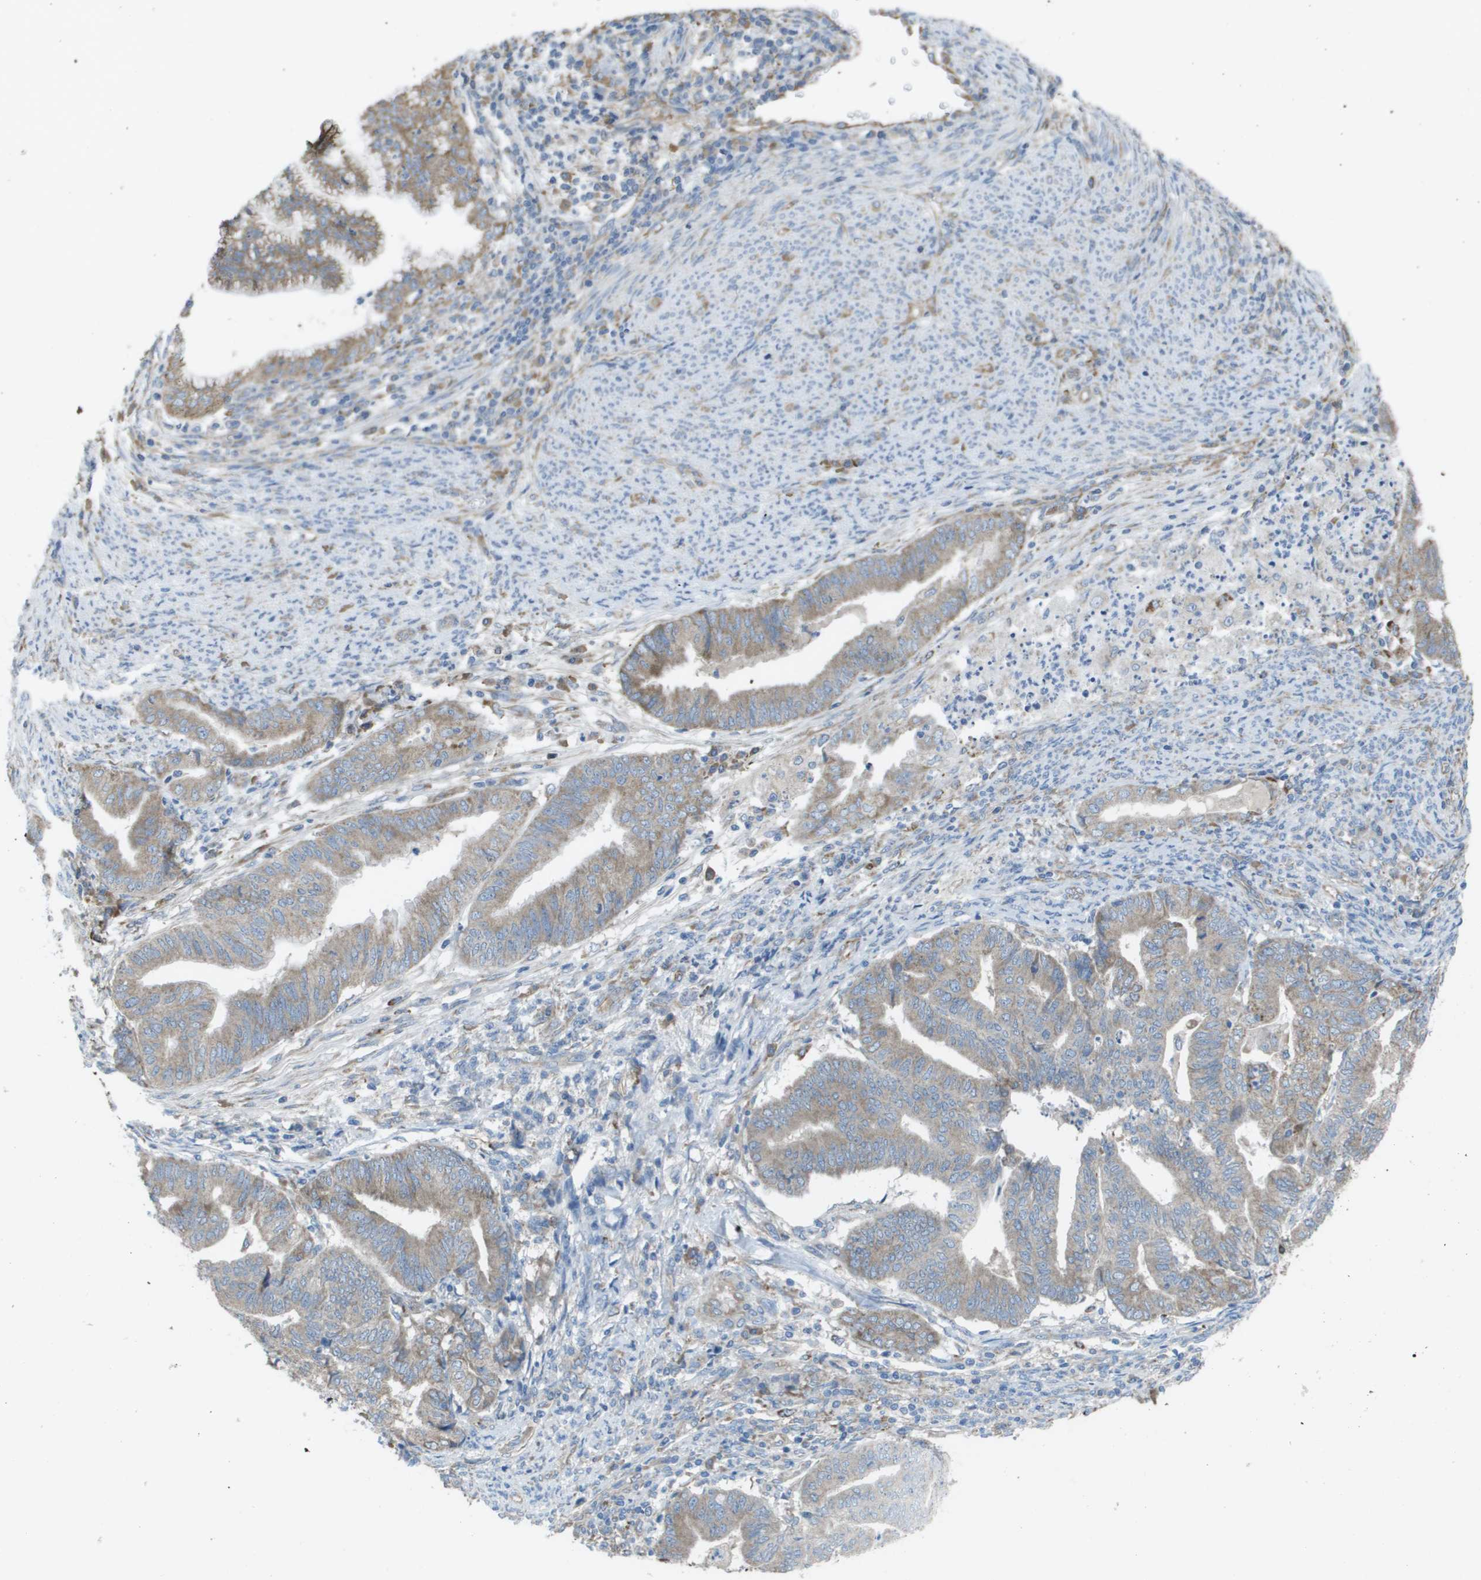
{"staining": {"intensity": "weak", "quantity": ">75%", "location": "cytoplasmic/membranous"}, "tissue": "endometrial cancer", "cell_type": "Tumor cells", "image_type": "cancer", "snomed": [{"axis": "morphology", "description": "Adenocarcinoma, NOS"}, {"axis": "topography", "description": "Endometrium"}], "caption": "Immunohistochemical staining of endometrial cancer (adenocarcinoma) shows weak cytoplasmic/membranous protein expression in approximately >75% of tumor cells.", "gene": "CLCN2", "patient": {"sex": "female", "age": 79}}